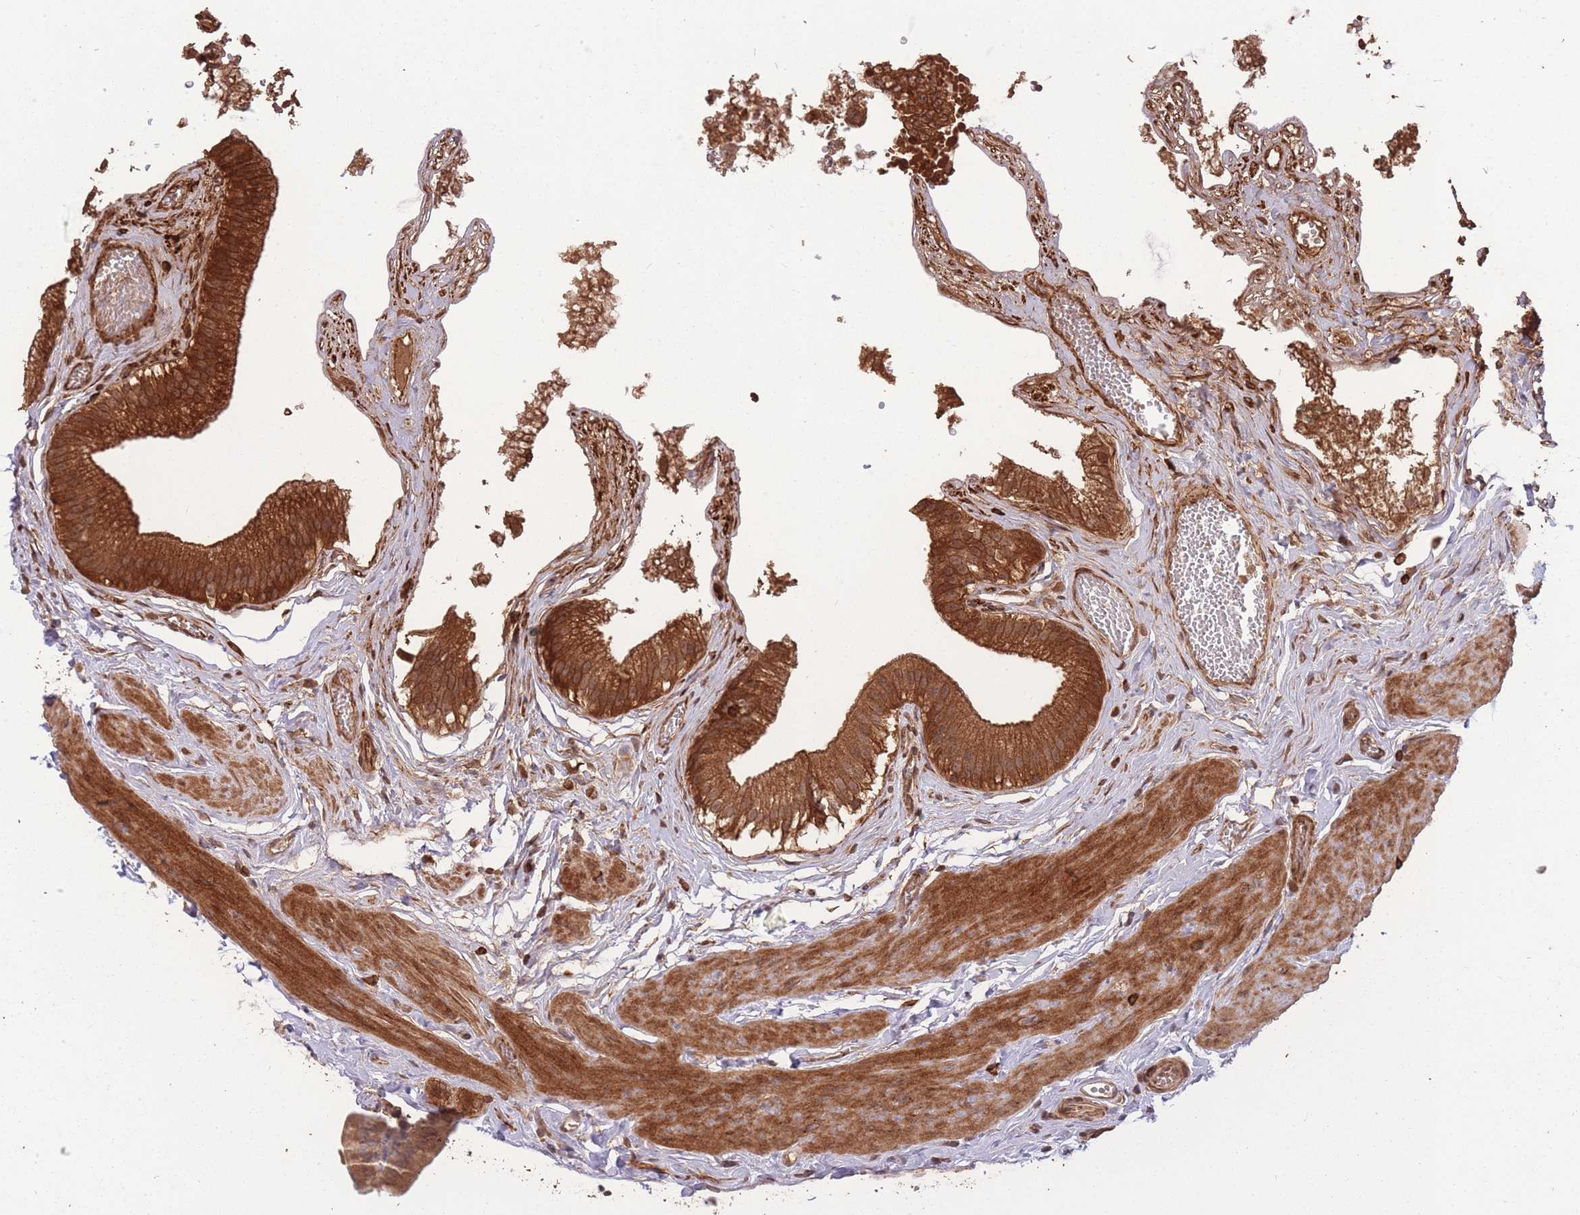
{"staining": {"intensity": "strong", "quantity": ">75%", "location": "cytoplasmic/membranous"}, "tissue": "gallbladder", "cell_type": "Glandular cells", "image_type": "normal", "snomed": [{"axis": "morphology", "description": "Normal tissue, NOS"}, {"axis": "topography", "description": "Gallbladder"}], "caption": "Immunohistochemical staining of benign human gallbladder reveals high levels of strong cytoplasmic/membranous staining in about >75% of glandular cells. The staining was performed using DAB, with brown indicating positive protein expression. Nuclei are stained blue with hematoxylin.", "gene": "ERBB3", "patient": {"sex": "female", "age": 54}}